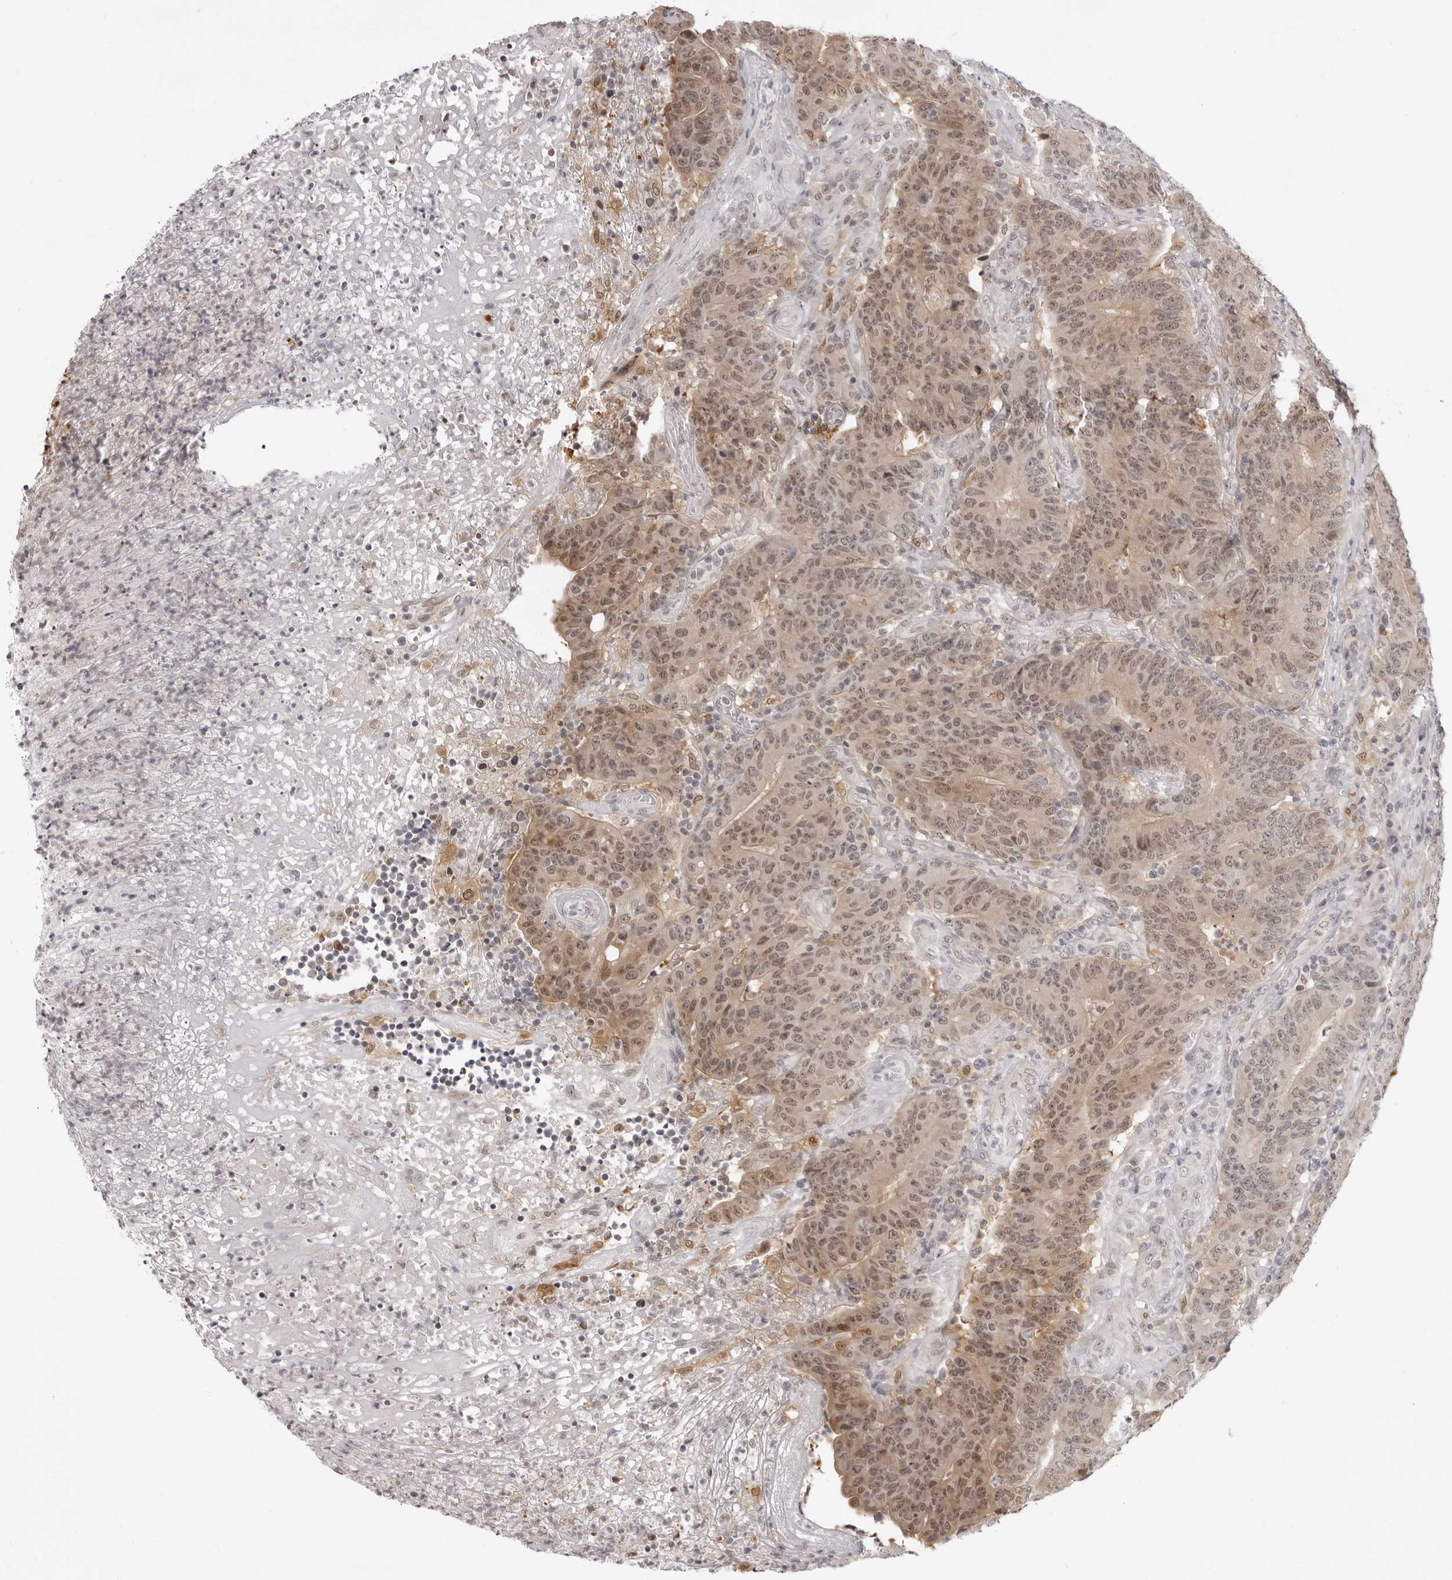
{"staining": {"intensity": "moderate", "quantity": ">75%", "location": "nuclear"}, "tissue": "colorectal cancer", "cell_type": "Tumor cells", "image_type": "cancer", "snomed": [{"axis": "morphology", "description": "Normal tissue, NOS"}, {"axis": "morphology", "description": "Adenocarcinoma, NOS"}, {"axis": "topography", "description": "Colon"}], "caption": "The micrograph demonstrates a brown stain indicating the presence of a protein in the nuclear of tumor cells in colorectal cancer. Immunohistochemistry (ihc) stains the protein in brown and the nuclei are stained blue.", "gene": "SRGAP2", "patient": {"sex": "female", "age": 75}}